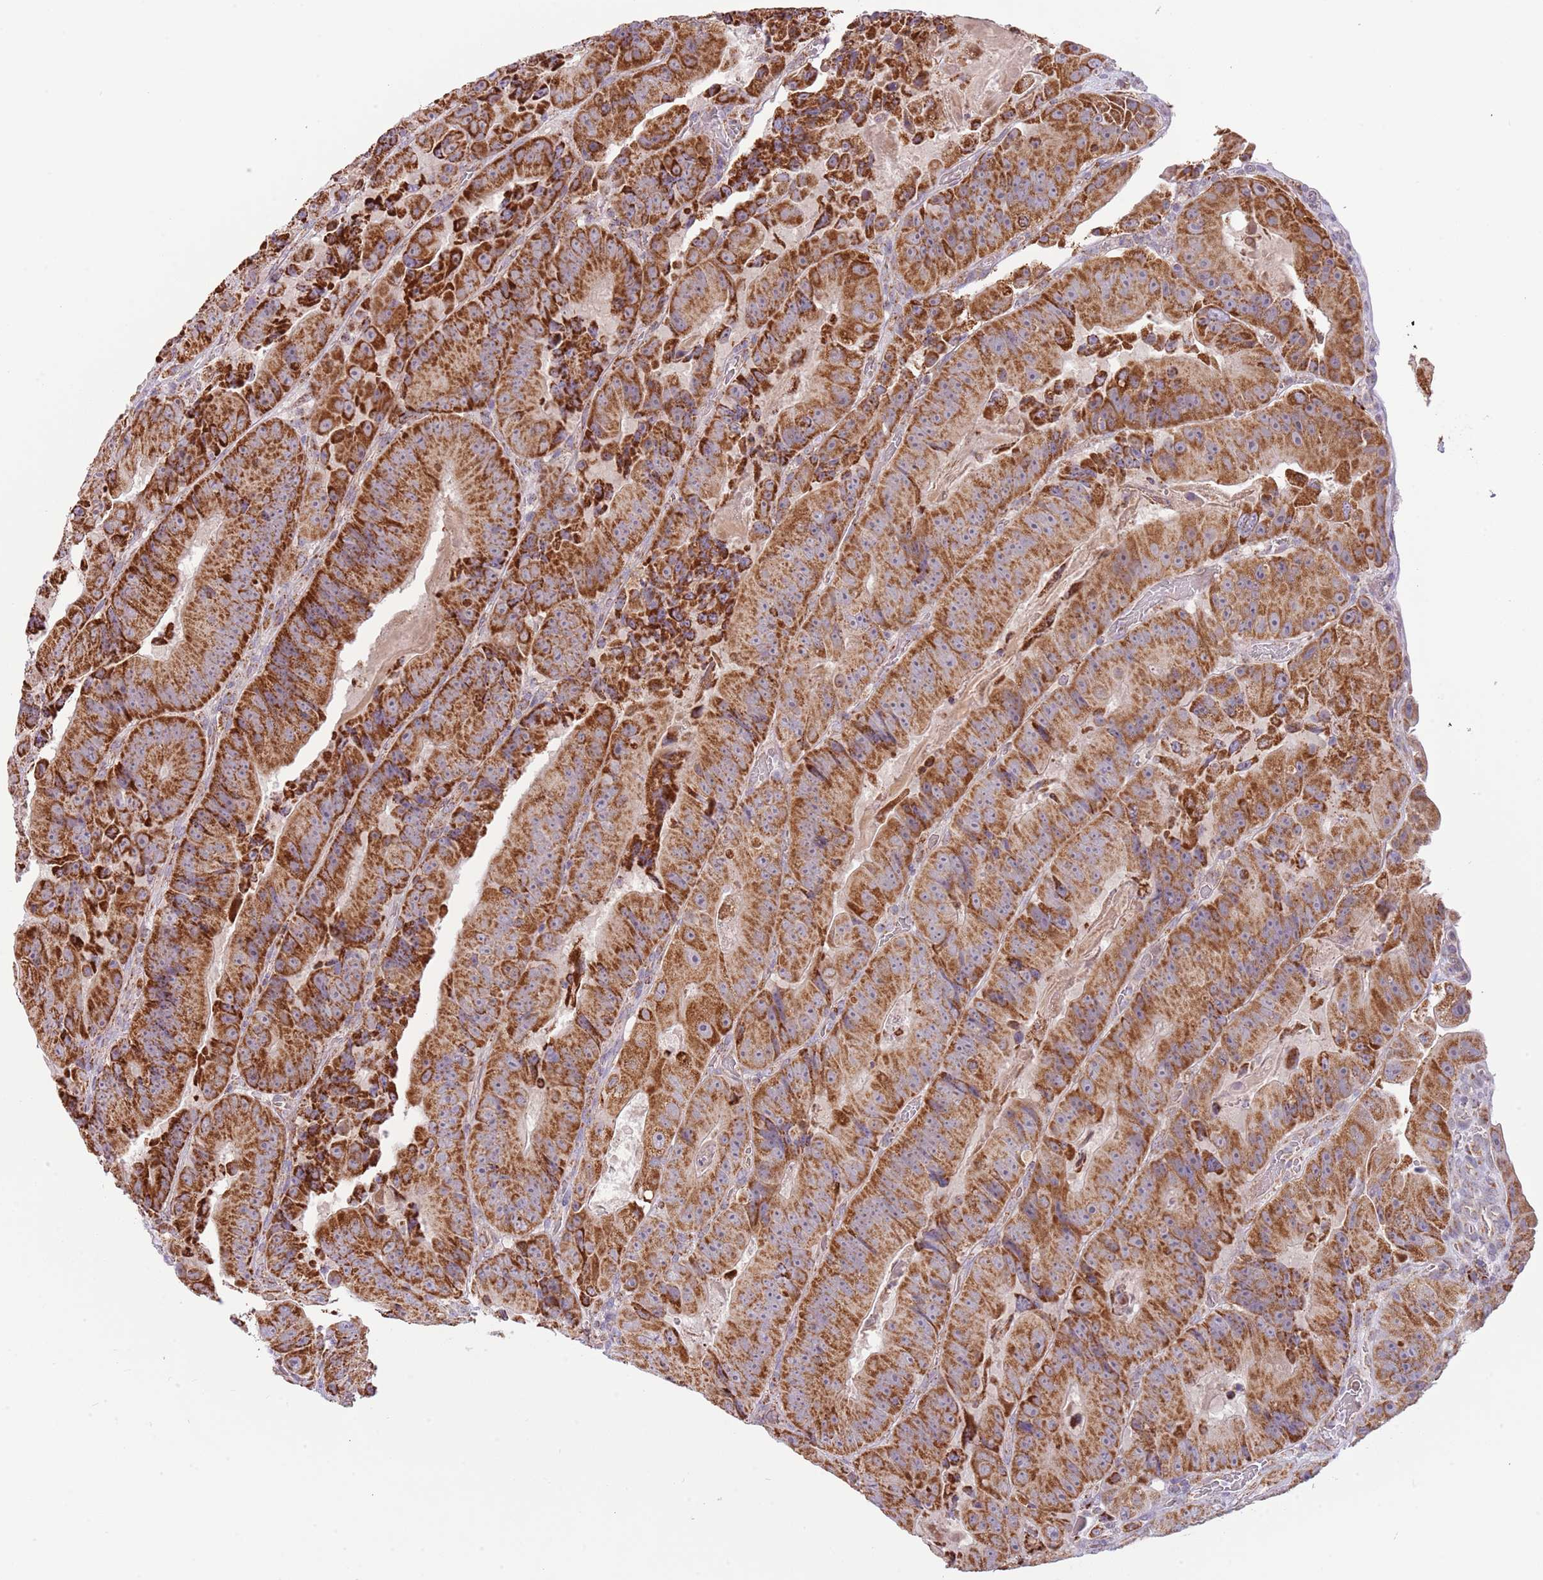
{"staining": {"intensity": "strong", "quantity": ">75%", "location": "cytoplasmic/membranous"}, "tissue": "colorectal cancer", "cell_type": "Tumor cells", "image_type": "cancer", "snomed": [{"axis": "morphology", "description": "Adenocarcinoma, NOS"}, {"axis": "topography", "description": "Colon"}], "caption": "High-magnification brightfield microscopy of adenocarcinoma (colorectal) stained with DAB (3,3'-diaminobenzidine) (brown) and counterstained with hematoxylin (blue). tumor cells exhibit strong cytoplasmic/membranous expression is present in about>75% of cells.", "gene": "LHX6", "patient": {"sex": "female", "age": 86}}